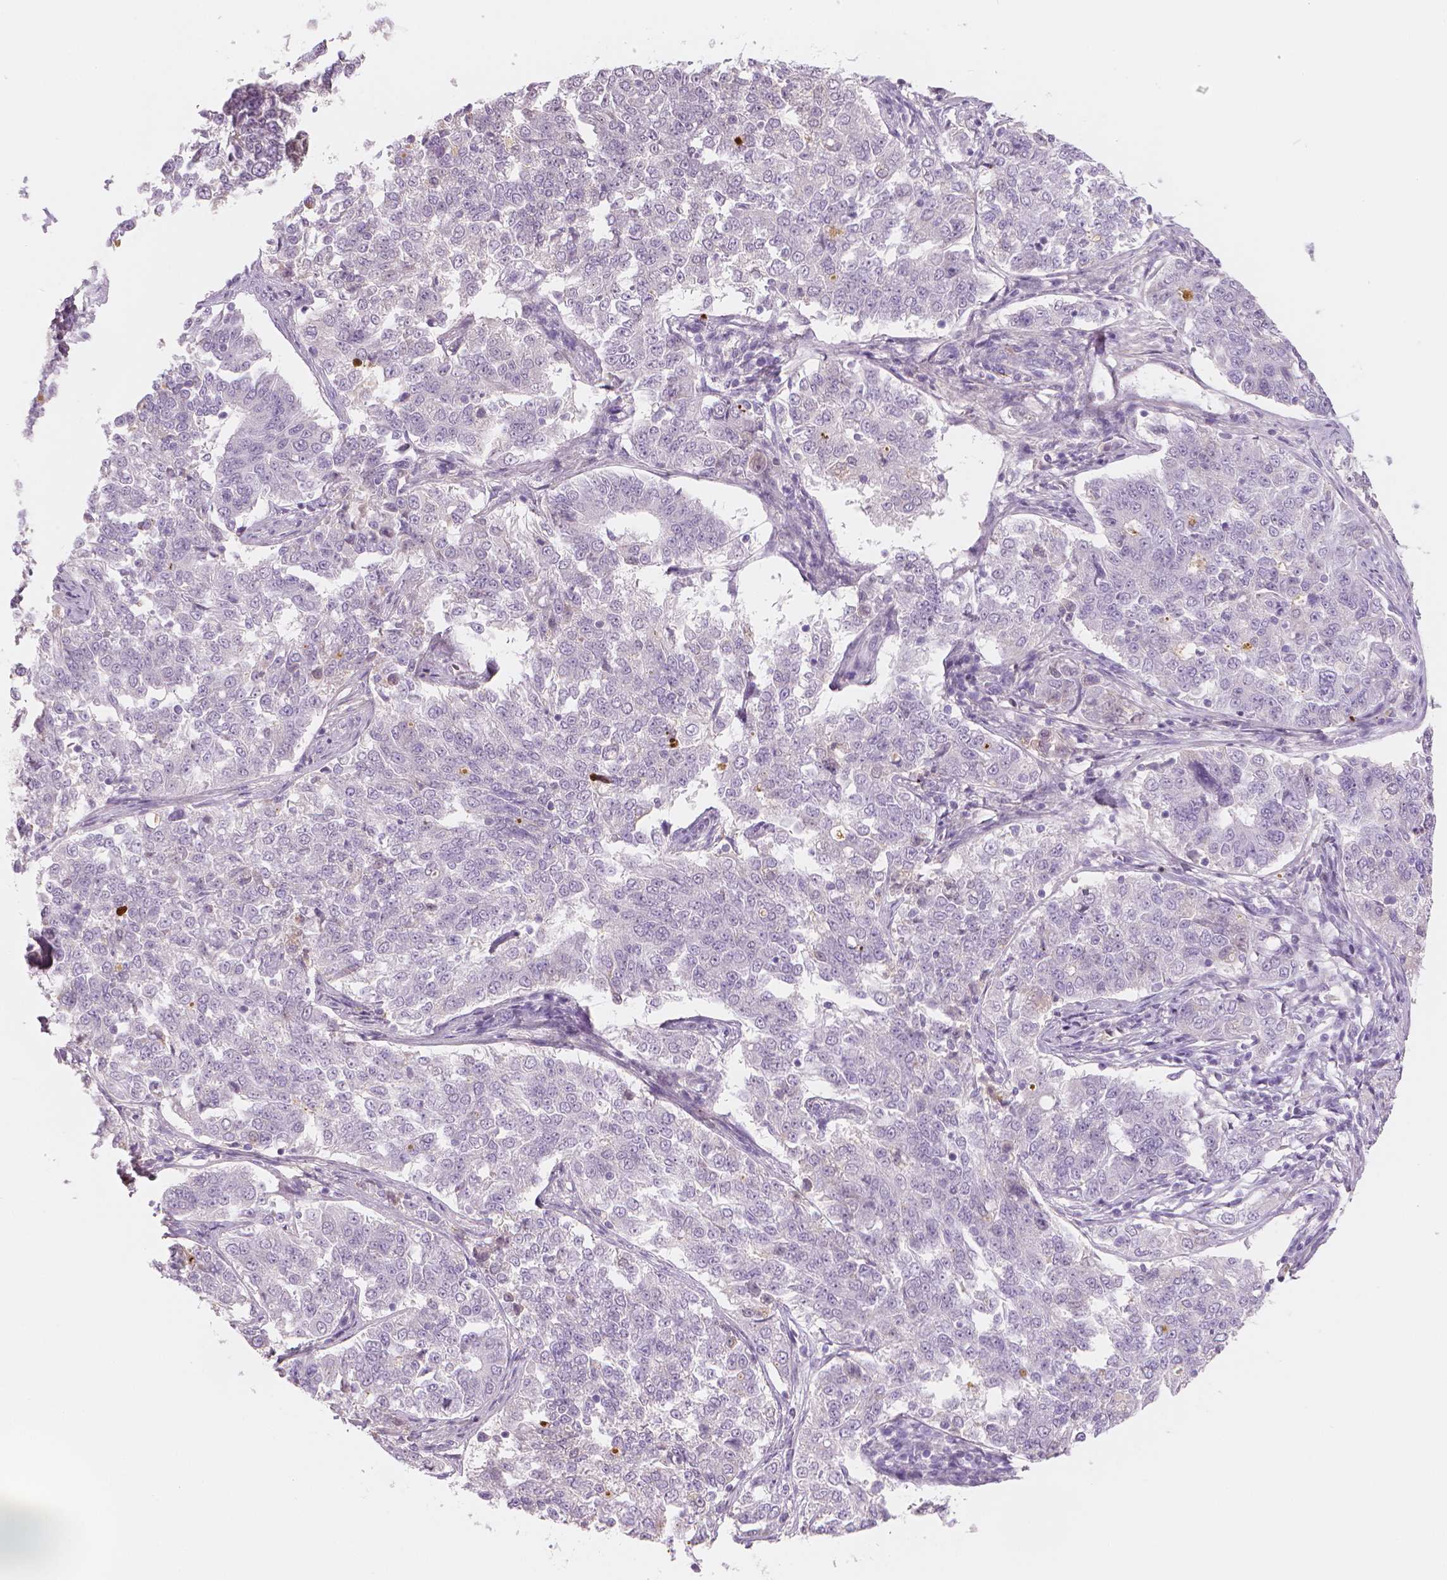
{"staining": {"intensity": "negative", "quantity": "none", "location": "none"}, "tissue": "endometrial cancer", "cell_type": "Tumor cells", "image_type": "cancer", "snomed": [{"axis": "morphology", "description": "Adenocarcinoma, NOS"}, {"axis": "topography", "description": "Endometrium"}], "caption": "The image reveals no significant staining in tumor cells of endometrial cancer (adenocarcinoma). (DAB immunohistochemistry (IHC) with hematoxylin counter stain).", "gene": "APOA4", "patient": {"sex": "female", "age": 43}}